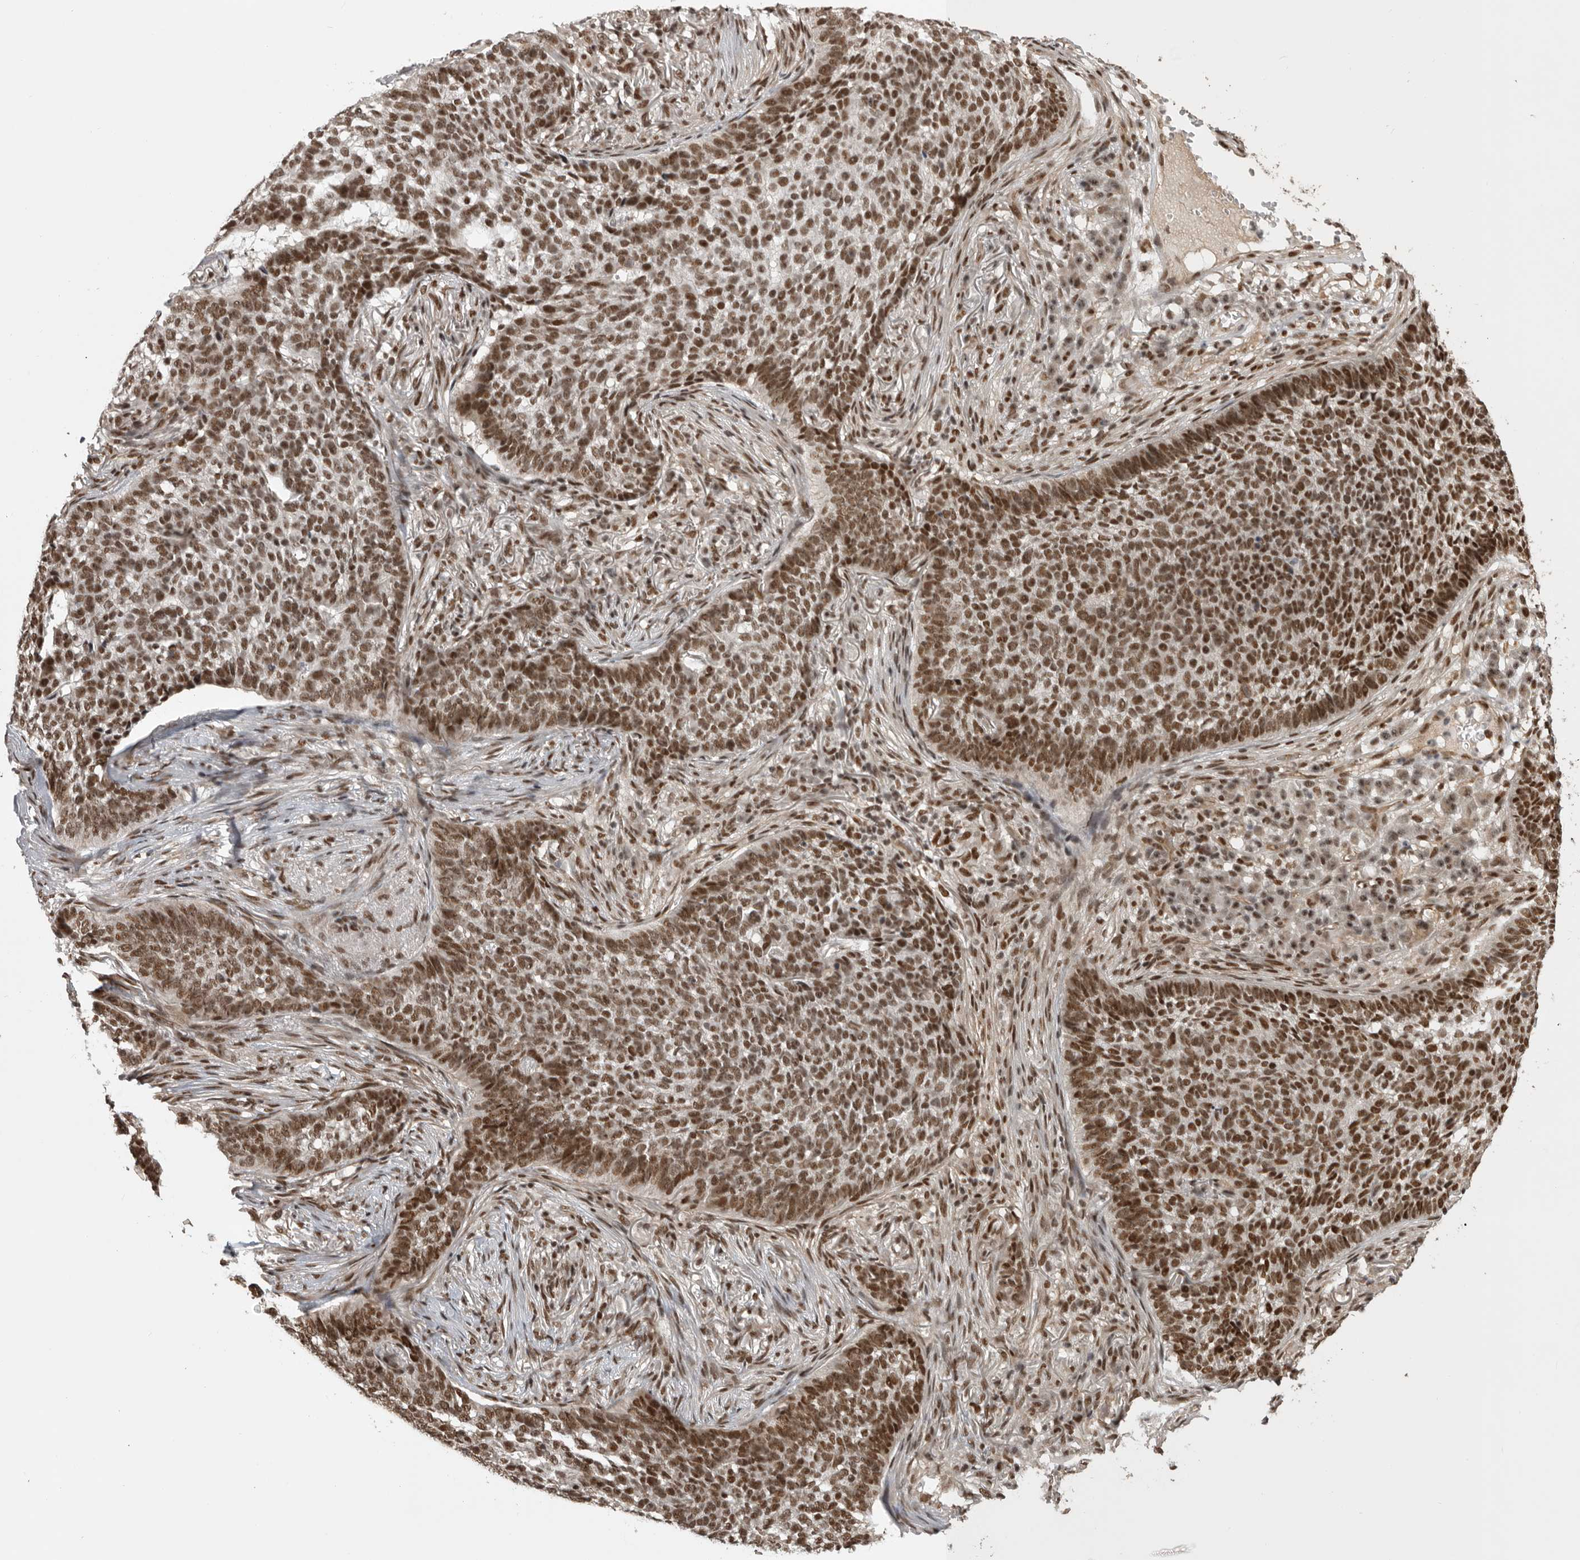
{"staining": {"intensity": "strong", "quantity": ">75%", "location": "nuclear"}, "tissue": "skin cancer", "cell_type": "Tumor cells", "image_type": "cancer", "snomed": [{"axis": "morphology", "description": "Basal cell carcinoma"}, {"axis": "topography", "description": "Skin"}], "caption": "Skin cancer (basal cell carcinoma) was stained to show a protein in brown. There is high levels of strong nuclear positivity in about >75% of tumor cells. The protein of interest is stained brown, and the nuclei are stained in blue (DAB IHC with brightfield microscopy, high magnification).", "gene": "CBLL1", "patient": {"sex": "male", "age": 85}}